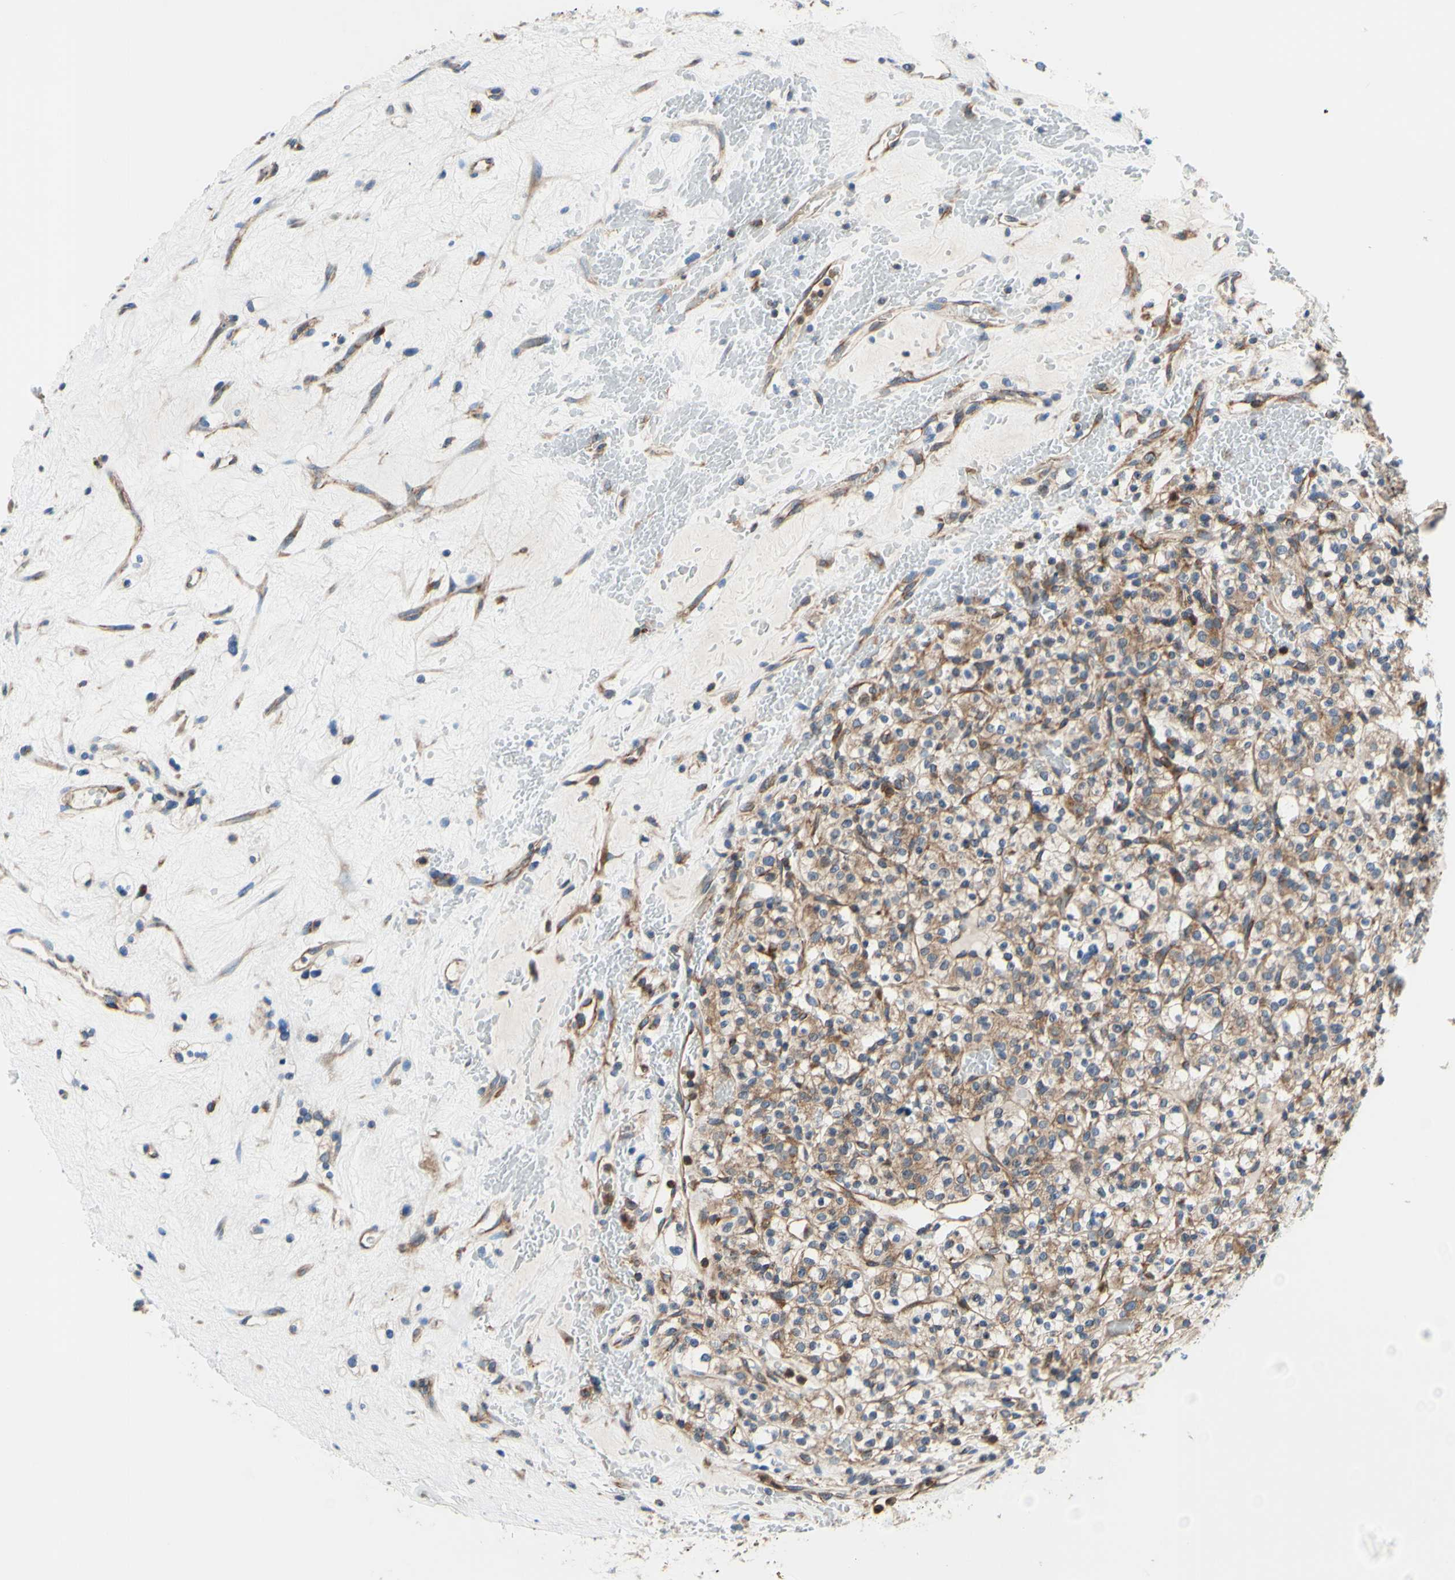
{"staining": {"intensity": "moderate", "quantity": "25%-75%", "location": "cytoplasmic/membranous"}, "tissue": "renal cancer", "cell_type": "Tumor cells", "image_type": "cancer", "snomed": [{"axis": "morphology", "description": "Normal tissue, NOS"}, {"axis": "morphology", "description": "Adenocarcinoma, NOS"}, {"axis": "topography", "description": "Kidney"}], "caption": "Adenocarcinoma (renal) tissue reveals moderate cytoplasmic/membranous staining in approximately 25%-75% of tumor cells", "gene": "FMR1", "patient": {"sex": "female", "age": 72}}